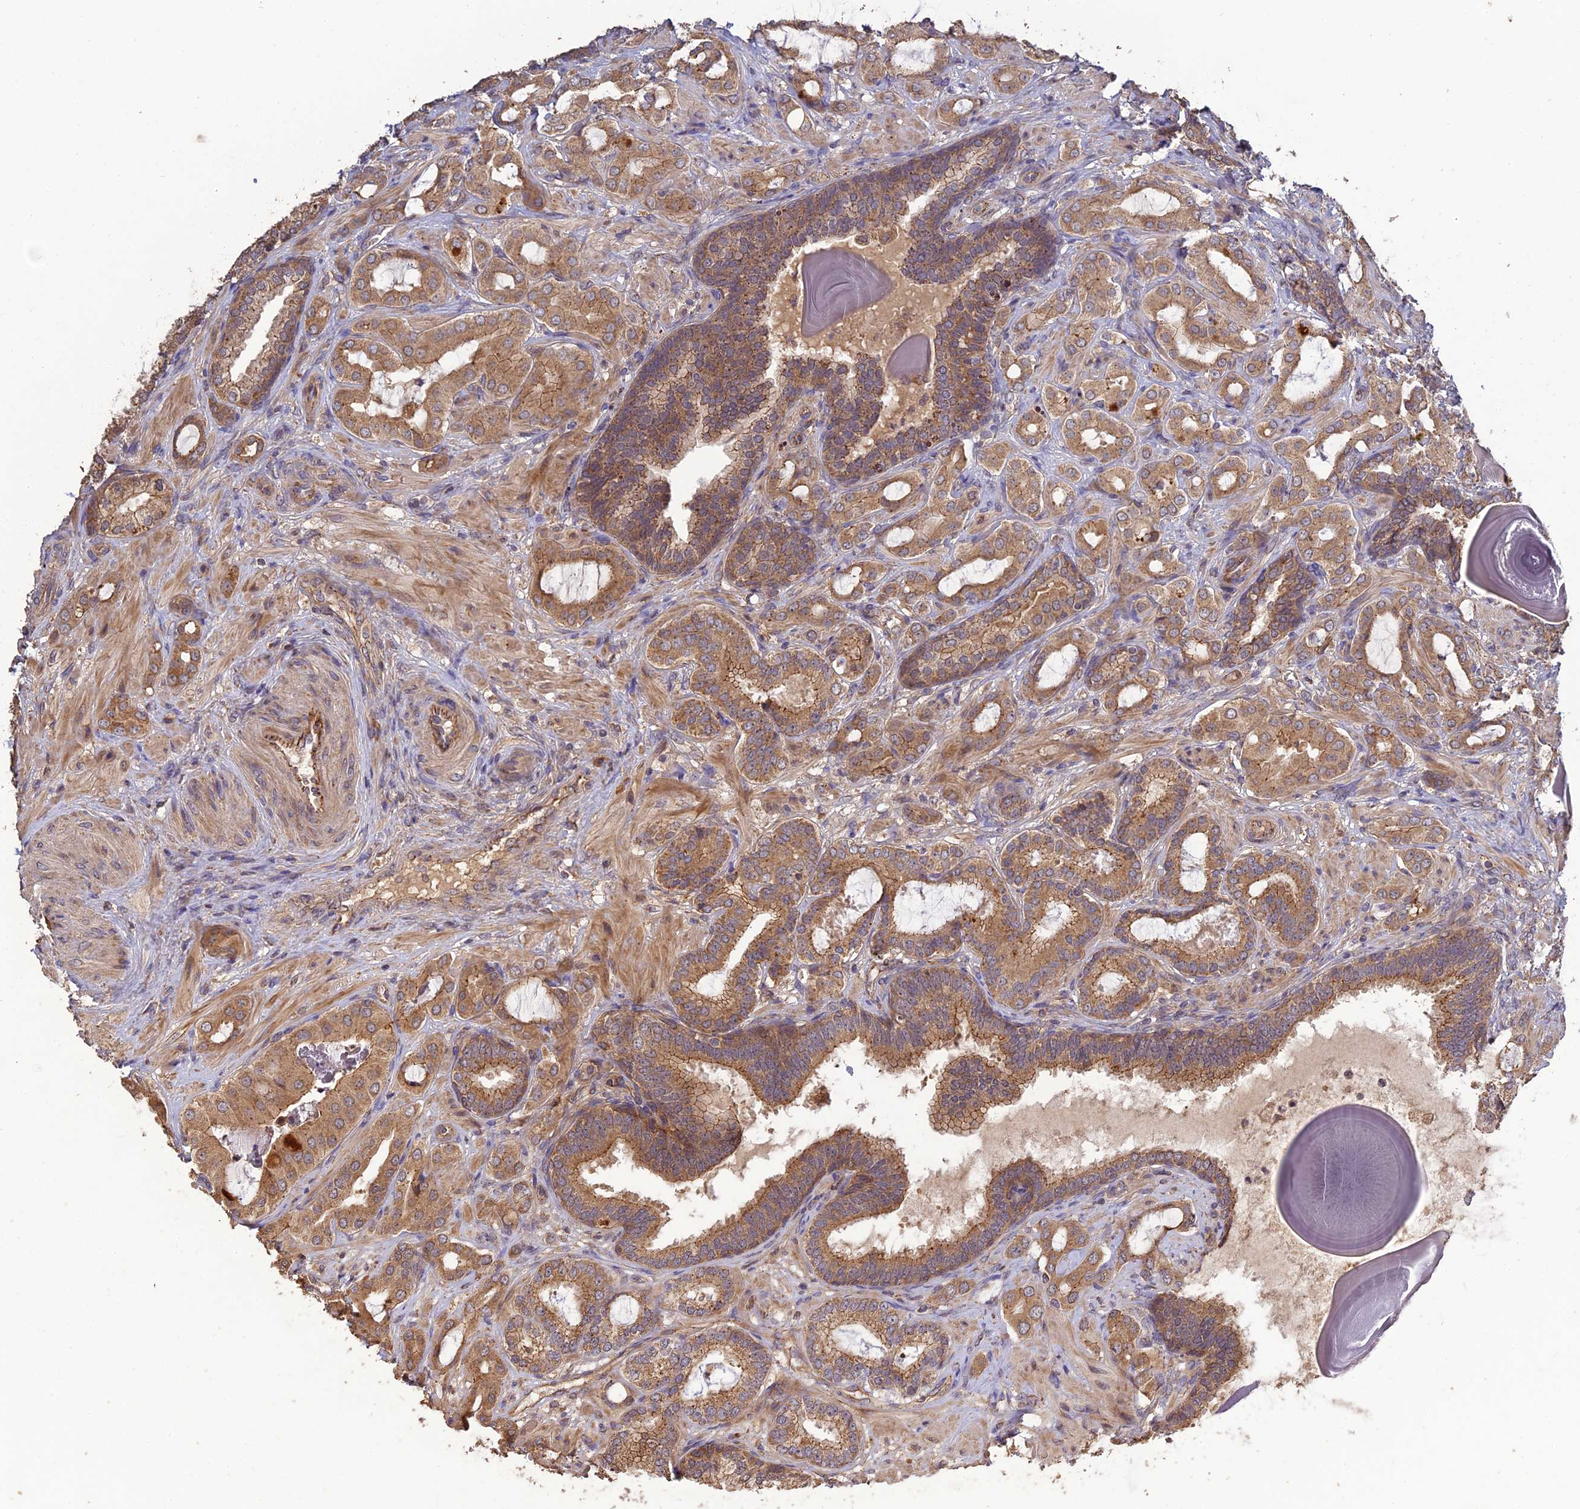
{"staining": {"intensity": "moderate", "quantity": ">75%", "location": "cytoplasmic/membranous"}, "tissue": "prostate cancer", "cell_type": "Tumor cells", "image_type": "cancer", "snomed": [{"axis": "morphology", "description": "Adenocarcinoma, Low grade"}, {"axis": "topography", "description": "Prostate"}], "caption": "Protein staining displays moderate cytoplasmic/membranous expression in approximately >75% of tumor cells in adenocarcinoma (low-grade) (prostate). (DAB IHC with brightfield microscopy, high magnification).", "gene": "ARHGAP40", "patient": {"sex": "male", "age": 57}}